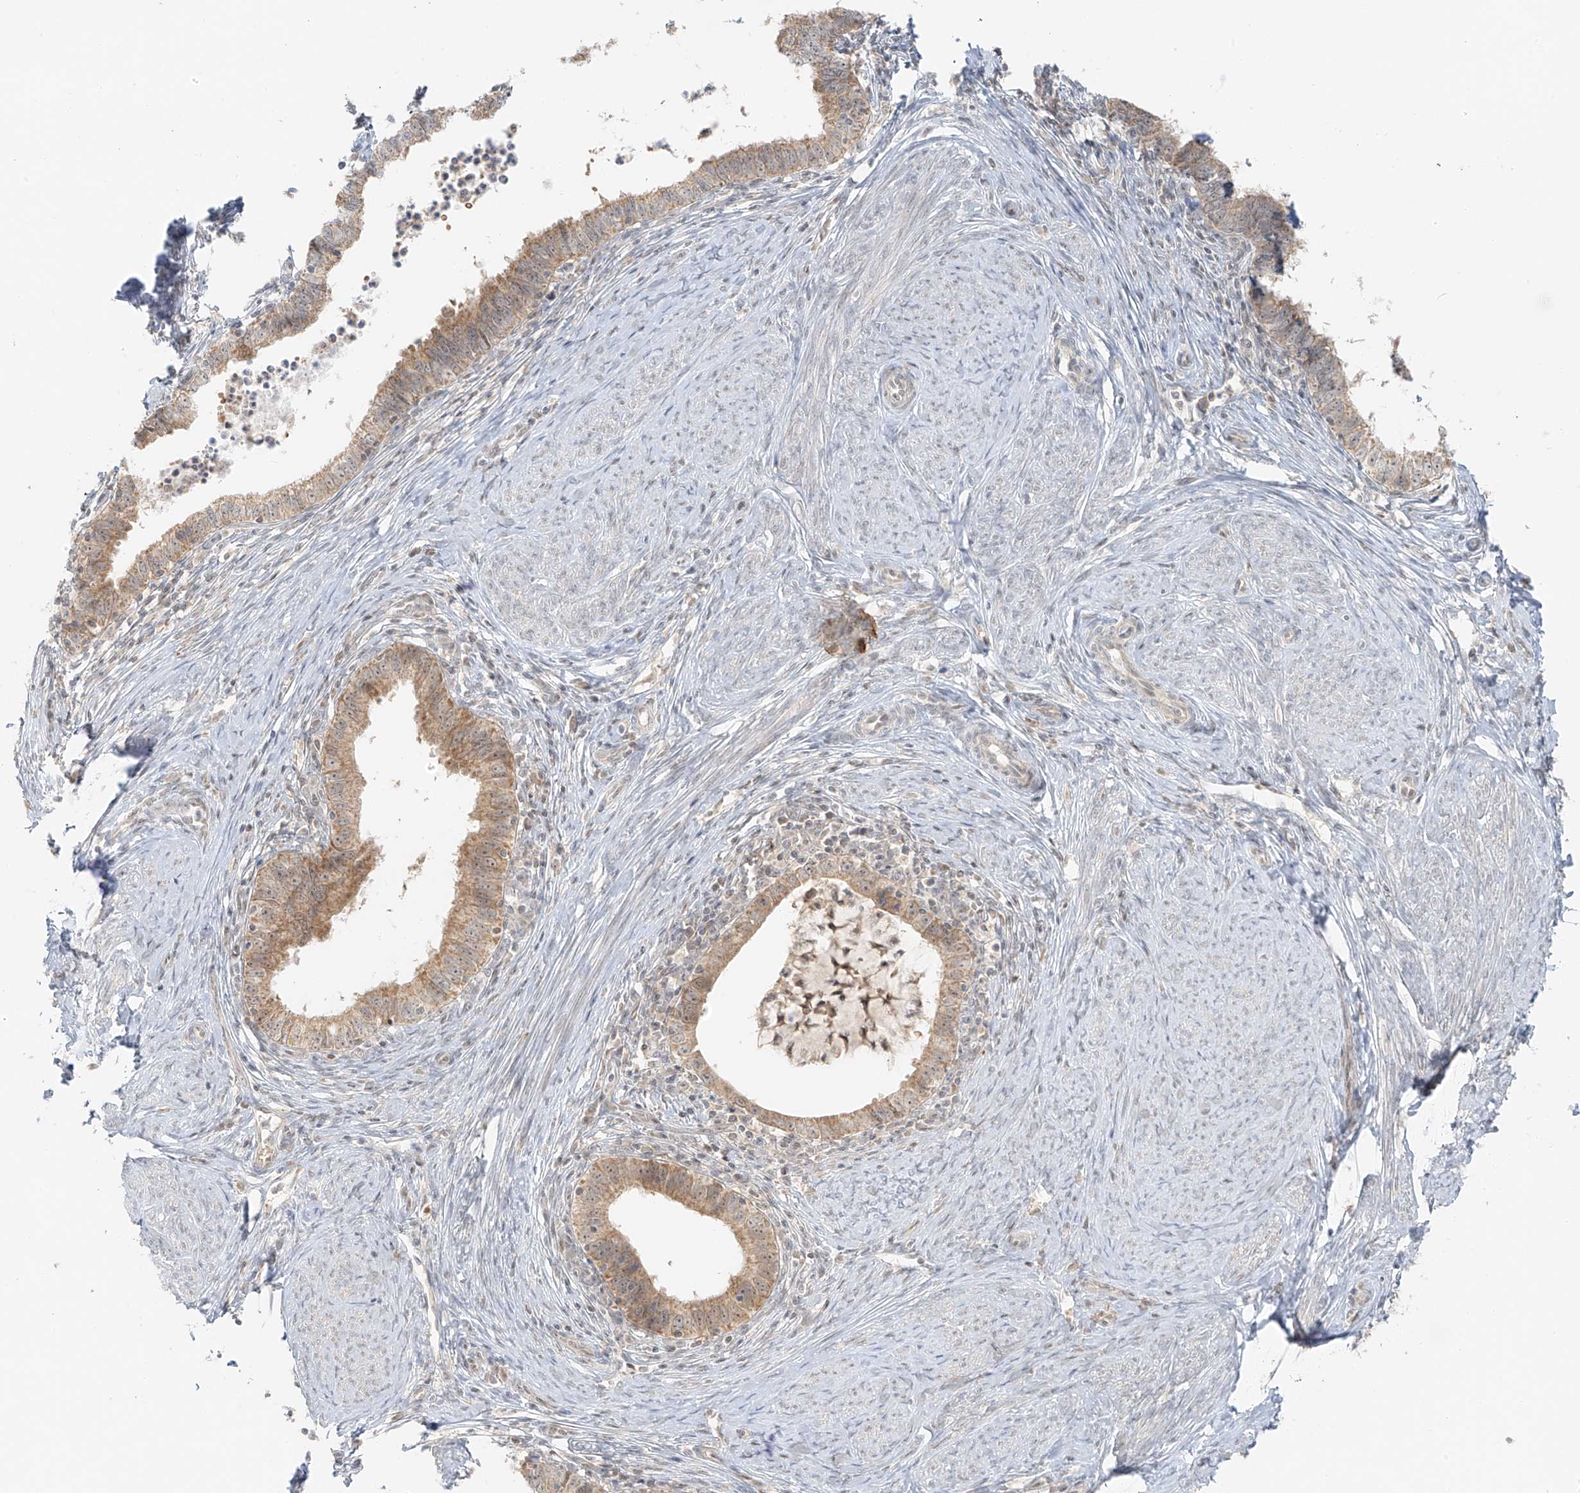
{"staining": {"intensity": "moderate", "quantity": ">75%", "location": "cytoplasmic/membranous"}, "tissue": "cervical cancer", "cell_type": "Tumor cells", "image_type": "cancer", "snomed": [{"axis": "morphology", "description": "Adenocarcinoma, NOS"}, {"axis": "topography", "description": "Cervix"}], "caption": "Immunohistochemical staining of cervical adenocarcinoma shows medium levels of moderate cytoplasmic/membranous protein expression in about >75% of tumor cells.", "gene": "MIPEP", "patient": {"sex": "female", "age": 36}}